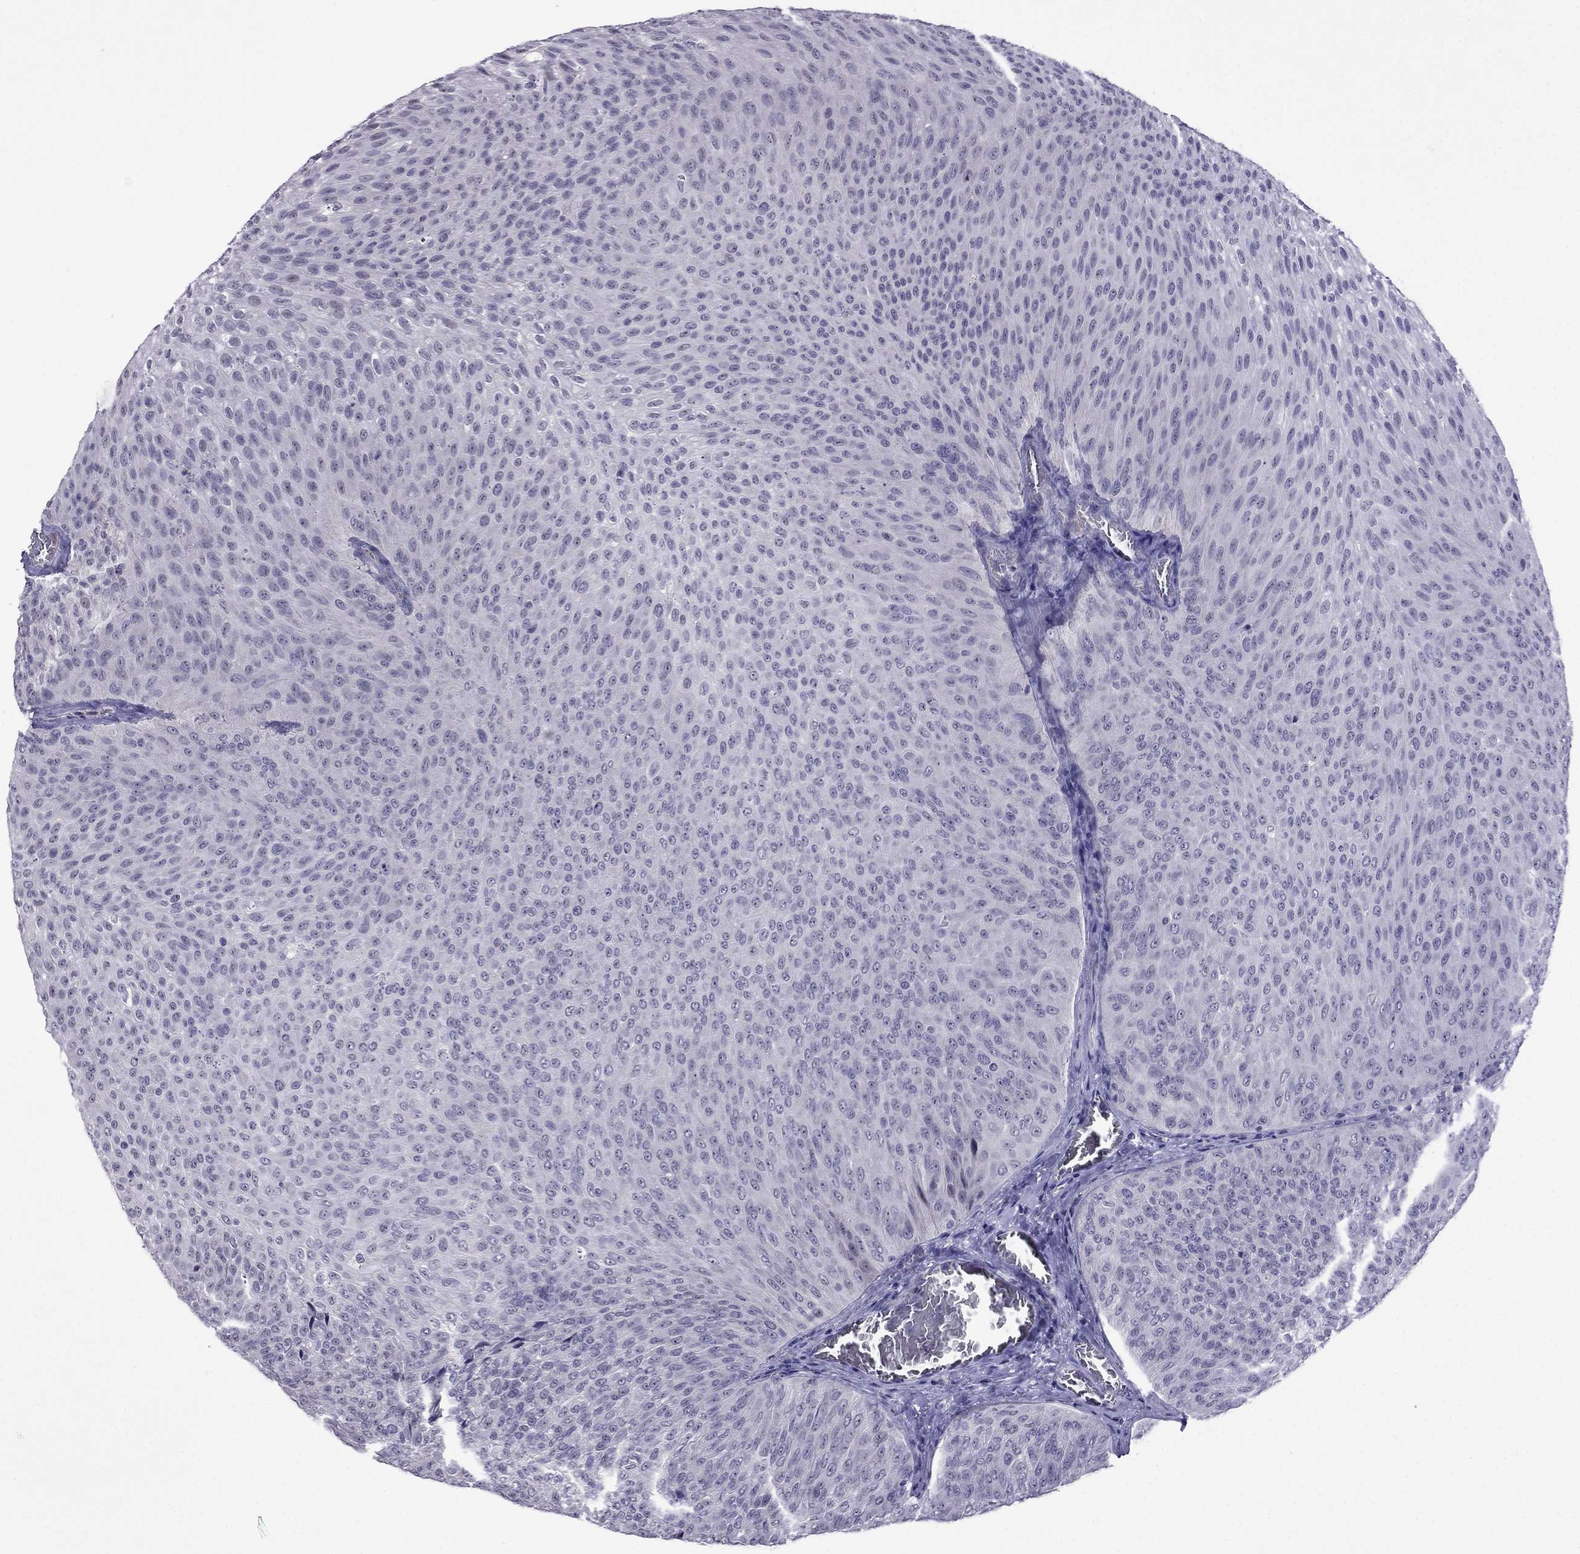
{"staining": {"intensity": "negative", "quantity": "none", "location": "none"}, "tissue": "urothelial cancer", "cell_type": "Tumor cells", "image_type": "cancer", "snomed": [{"axis": "morphology", "description": "Urothelial carcinoma, Low grade"}, {"axis": "topography", "description": "Urinary bladder"}], "caption": "Tumor cells are negative for brown protein staining in urothelial cancer.", "gene": "SPTBN4", "patient": {"sex": "male", "age": 78}}